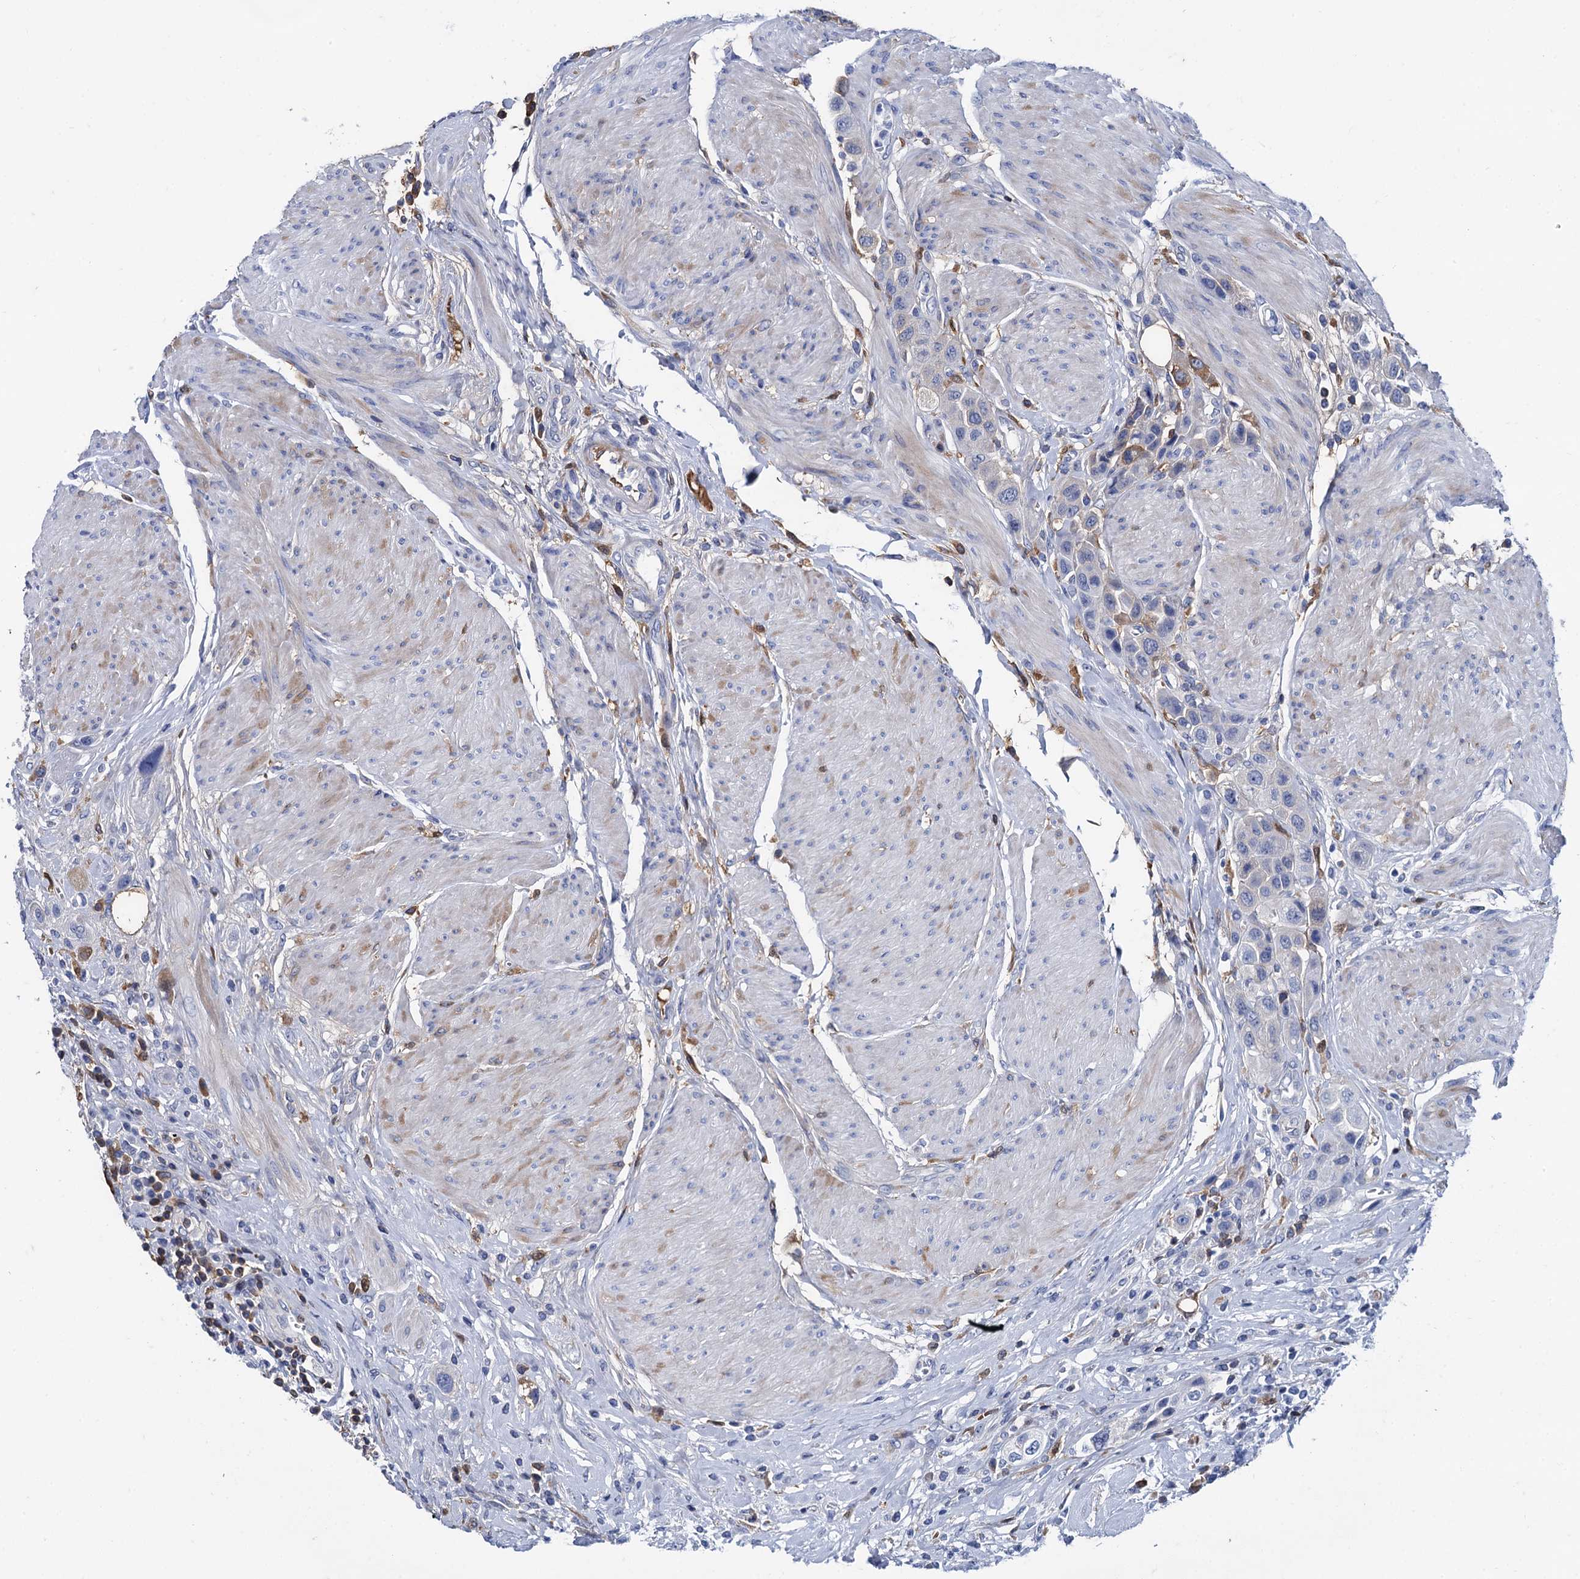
{"staining": {"intensity": "moderate", "quantity": "<25%", "location": "cytoplasmic/membranous"}, "tissue": "urothelial cancer", "cell_type": "Tumor cells", "image_type": "cancer", "snomed": [{"axis": "morphology", "description": "Urothelial carcinoma, High grade"}, {"axis": "topography", "description": "Urinary bladder"}], "caption": "A brown stain labels moderate cytoplasmic/membranous expression of a protein in urothelial carcinoma (high-grade) tumor cells.", "gene": "TMEM72", "patient": {"sex": "male", "age": 50}}